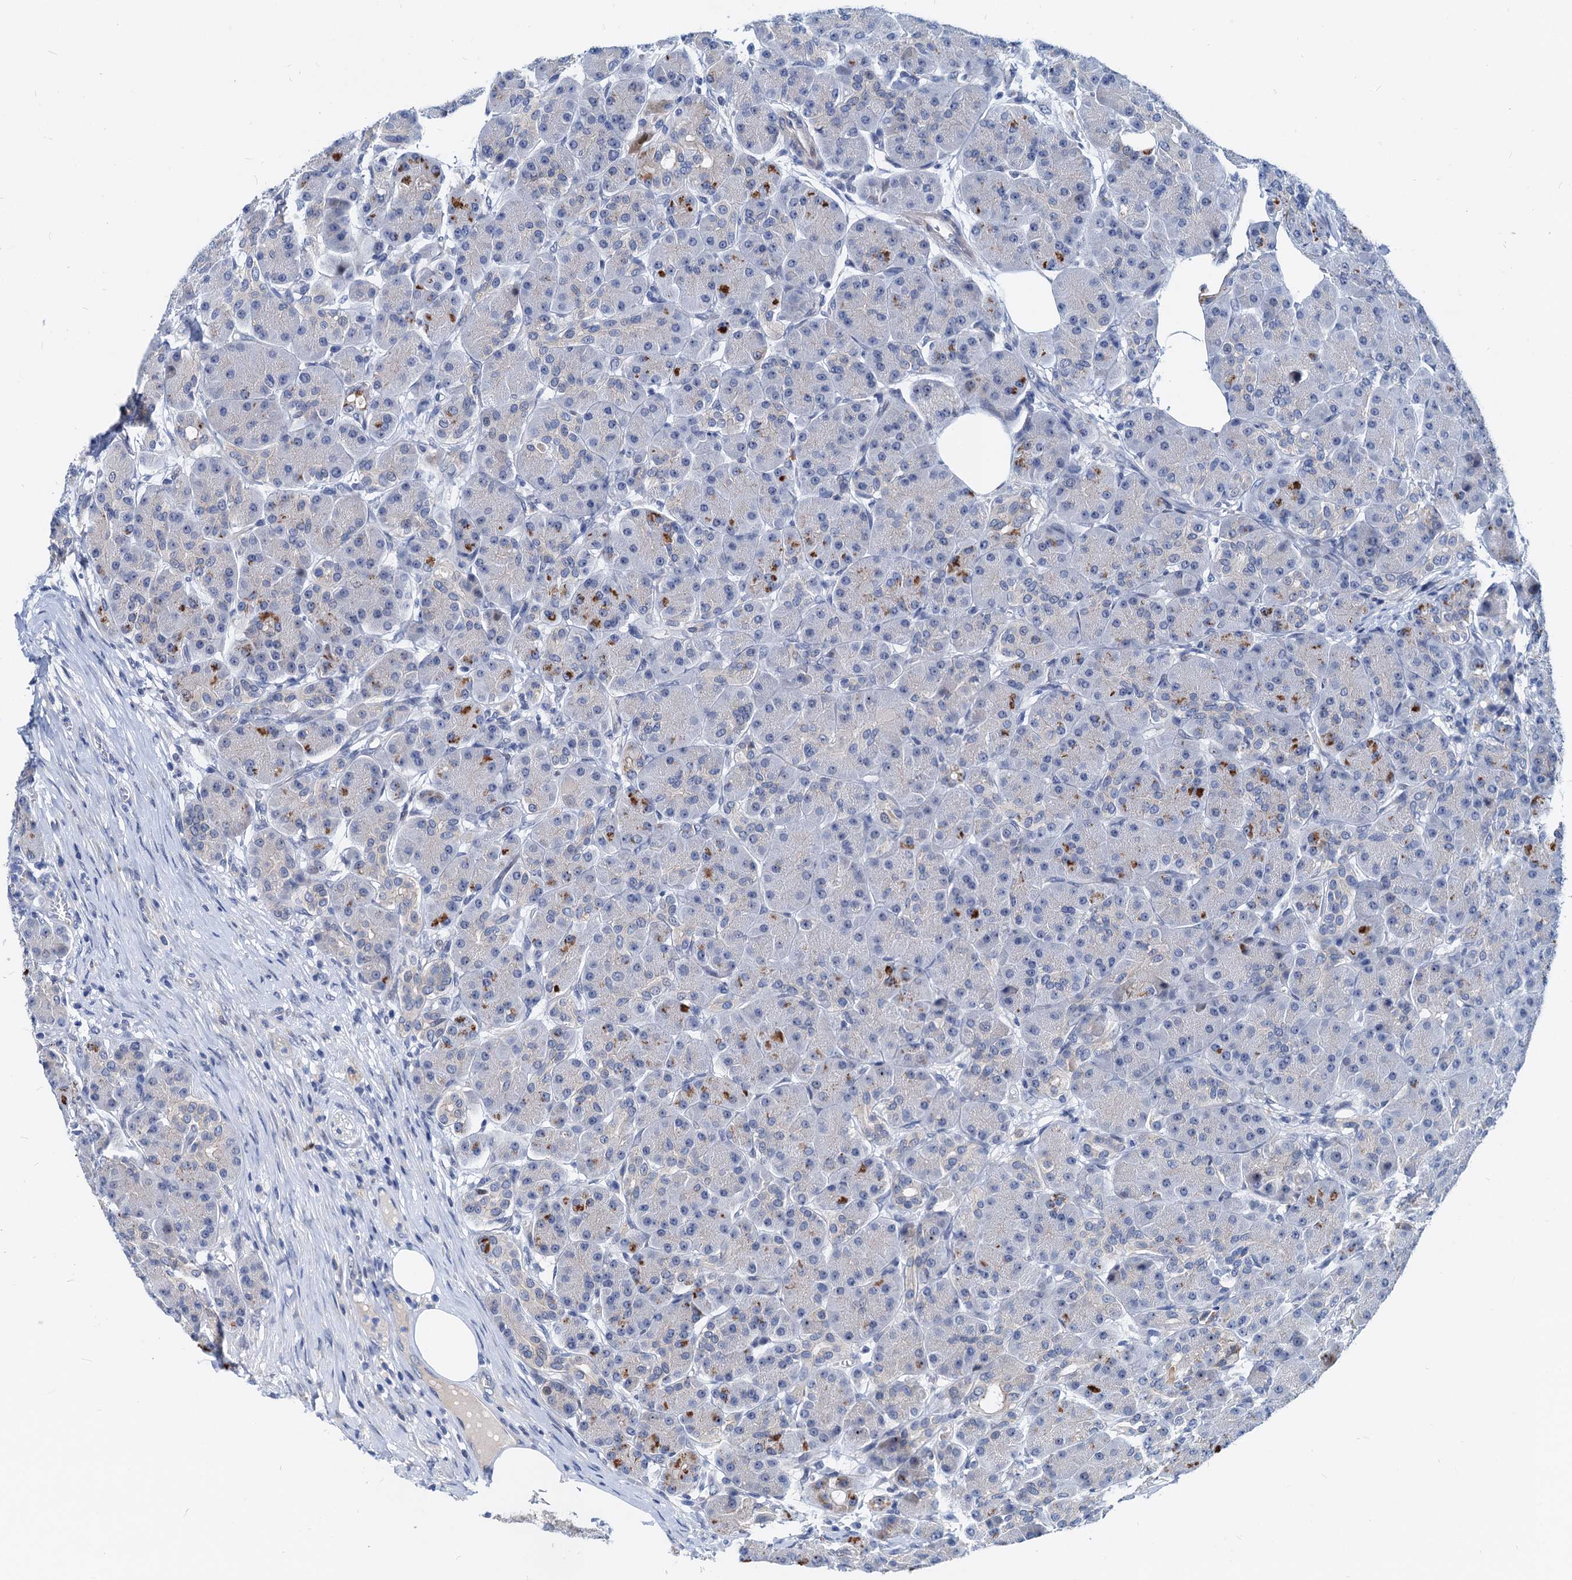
{"staining": {"intensity": "moderate", "quantity": "<25%", "location": "cytoplasmic/membranous,nuclear"}, "tissue": "pancreas", "cell_type": "Exocrine glandular cells", "image_type": "normal", "snomed": [{"axis": "morphology", "description": "Normal tissue, NOS"}, {"axis": "topography", "description": "Pancreas"}], "caption": "Immunohistochemical staining of benign human pancreas demonstrates low levels of moderate cytoplasmic/membranous,nuclear expression in about <25% of exocrine glandular cells. (DAB = brown stain, brightfield microscopy at high magnification).", "gene": "HSF2", "patient": {"sex": "male", "age": 63}}